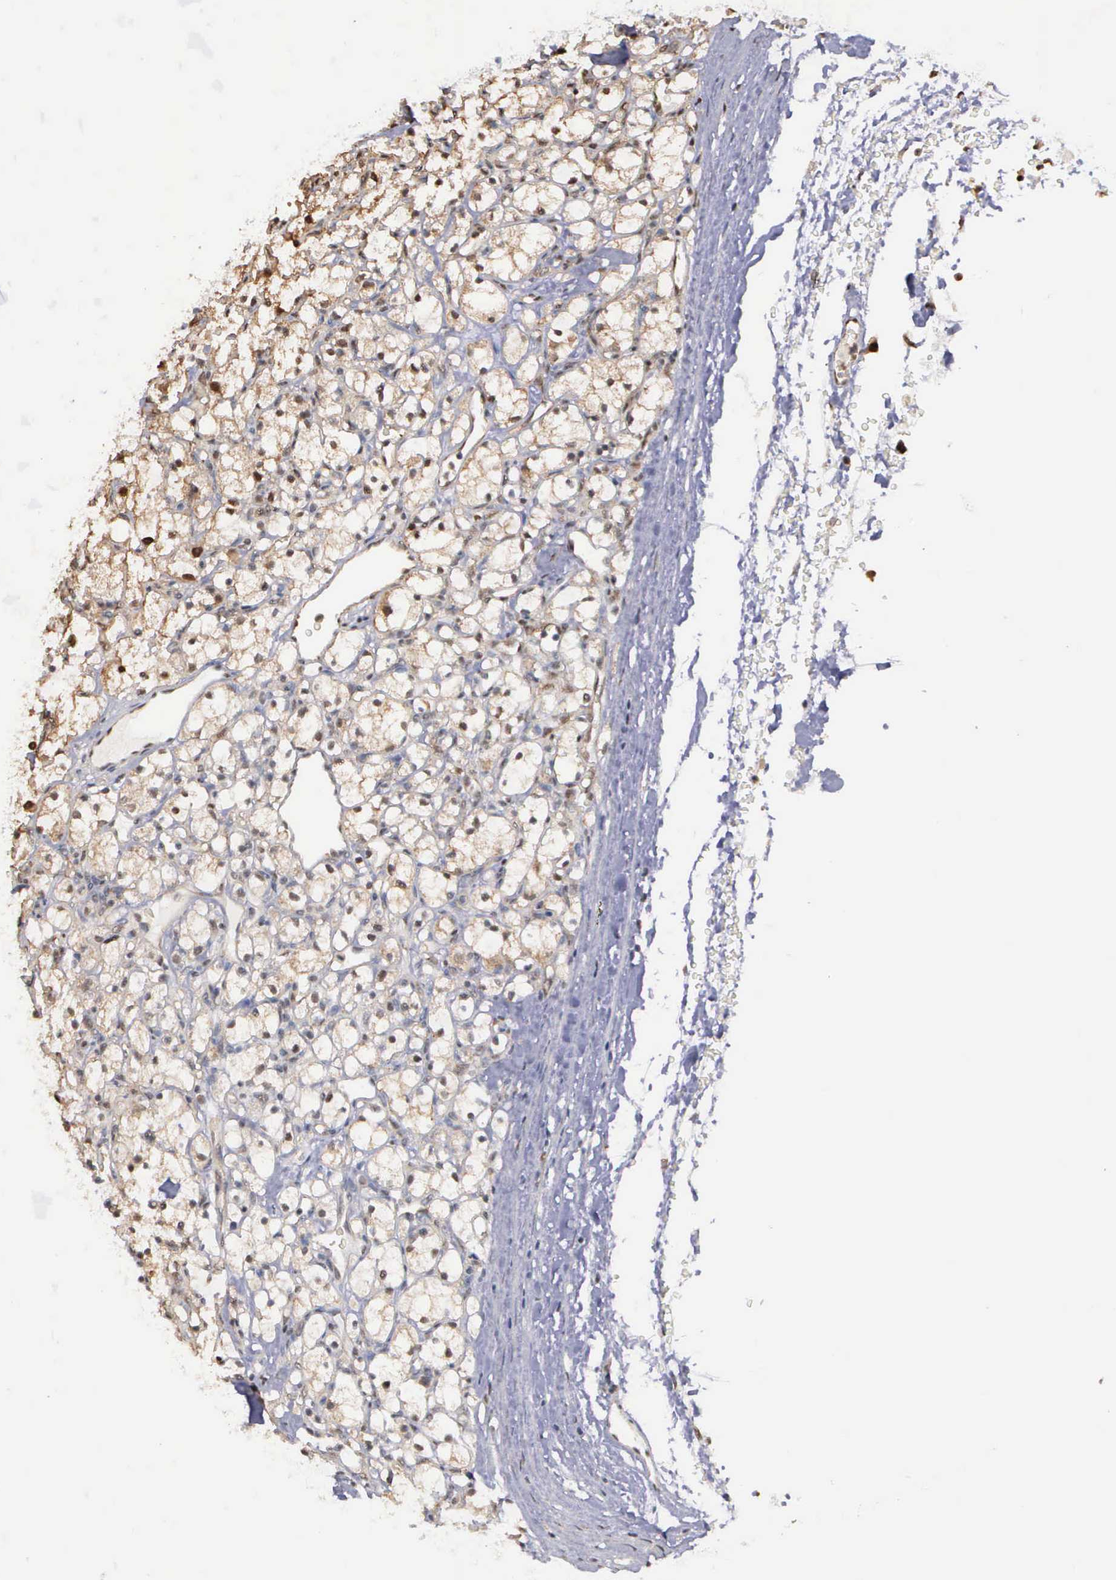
{"staining": {"intensity": "weak", "quantity": "25%-75%", "location": "cytoplasmic/membranous,nuclear"}, "tissue": "renal cancer", "cell_type": "Tumor cells", "image_type": "cancer", "snomed": [{"axis": "morphology", "description": "Adenocarcinoma, NOS"}, {"axis": "topography", "description": "Kidney"}], "caption": "Adenocarcinoma (renal) stained with a brown dye demonstrates weak cytoplasmic/membranous and nuclear positive positivity in about 25%-75% of tumor cells.", "gene": "PSMC1", "patient": {"sex": "female", "age": 83}}